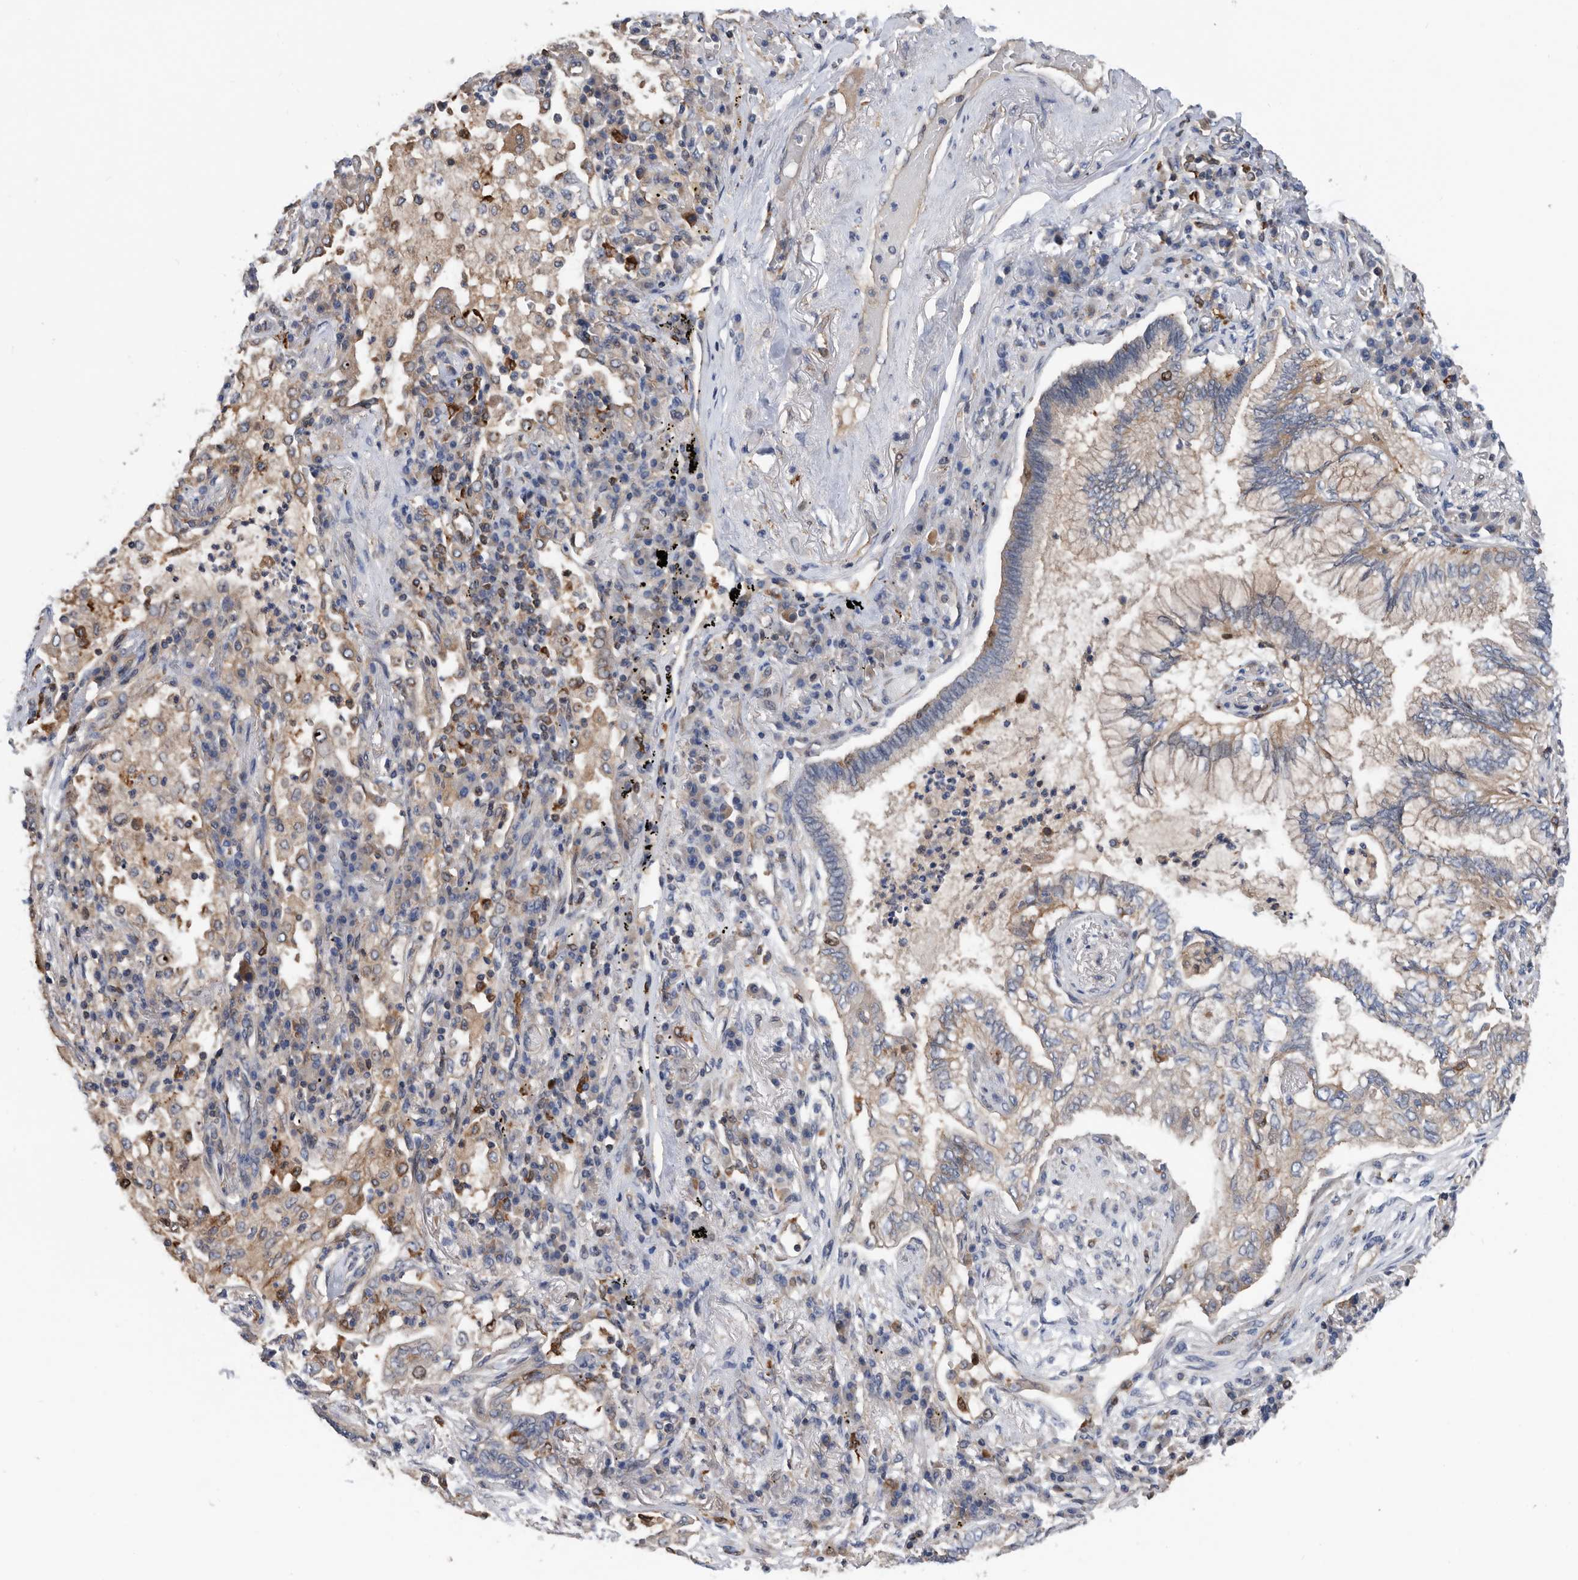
{"staining": {"intensity": "moderate", "quantity": "<25%", "location": "cytoplasmic/membranous"}, "tissue": "bronchus", "cell_type": "Respiratory epithelial cells", "image_type": "normal", "snomed": [{"axis": "morphology", "description": "Normal tissue, NOS"}, {"axis": "morphology", "description": "Adenocarcinoma, NOS"}, {"axis": "topography", "description": "Bronchus"}, {"axis": "topography", "description": "Lung"}], "caption": "Unremarkable bronchus shows moderate cytoplasmic/membranous staining in approximately <25% of respiratory epithelial cells, visualized by immunohistochemistry. (IHC, brightfield microscopy, high magnification).", "gene": "ATAD2", "patient": {"sex": "female", "age": 70}}